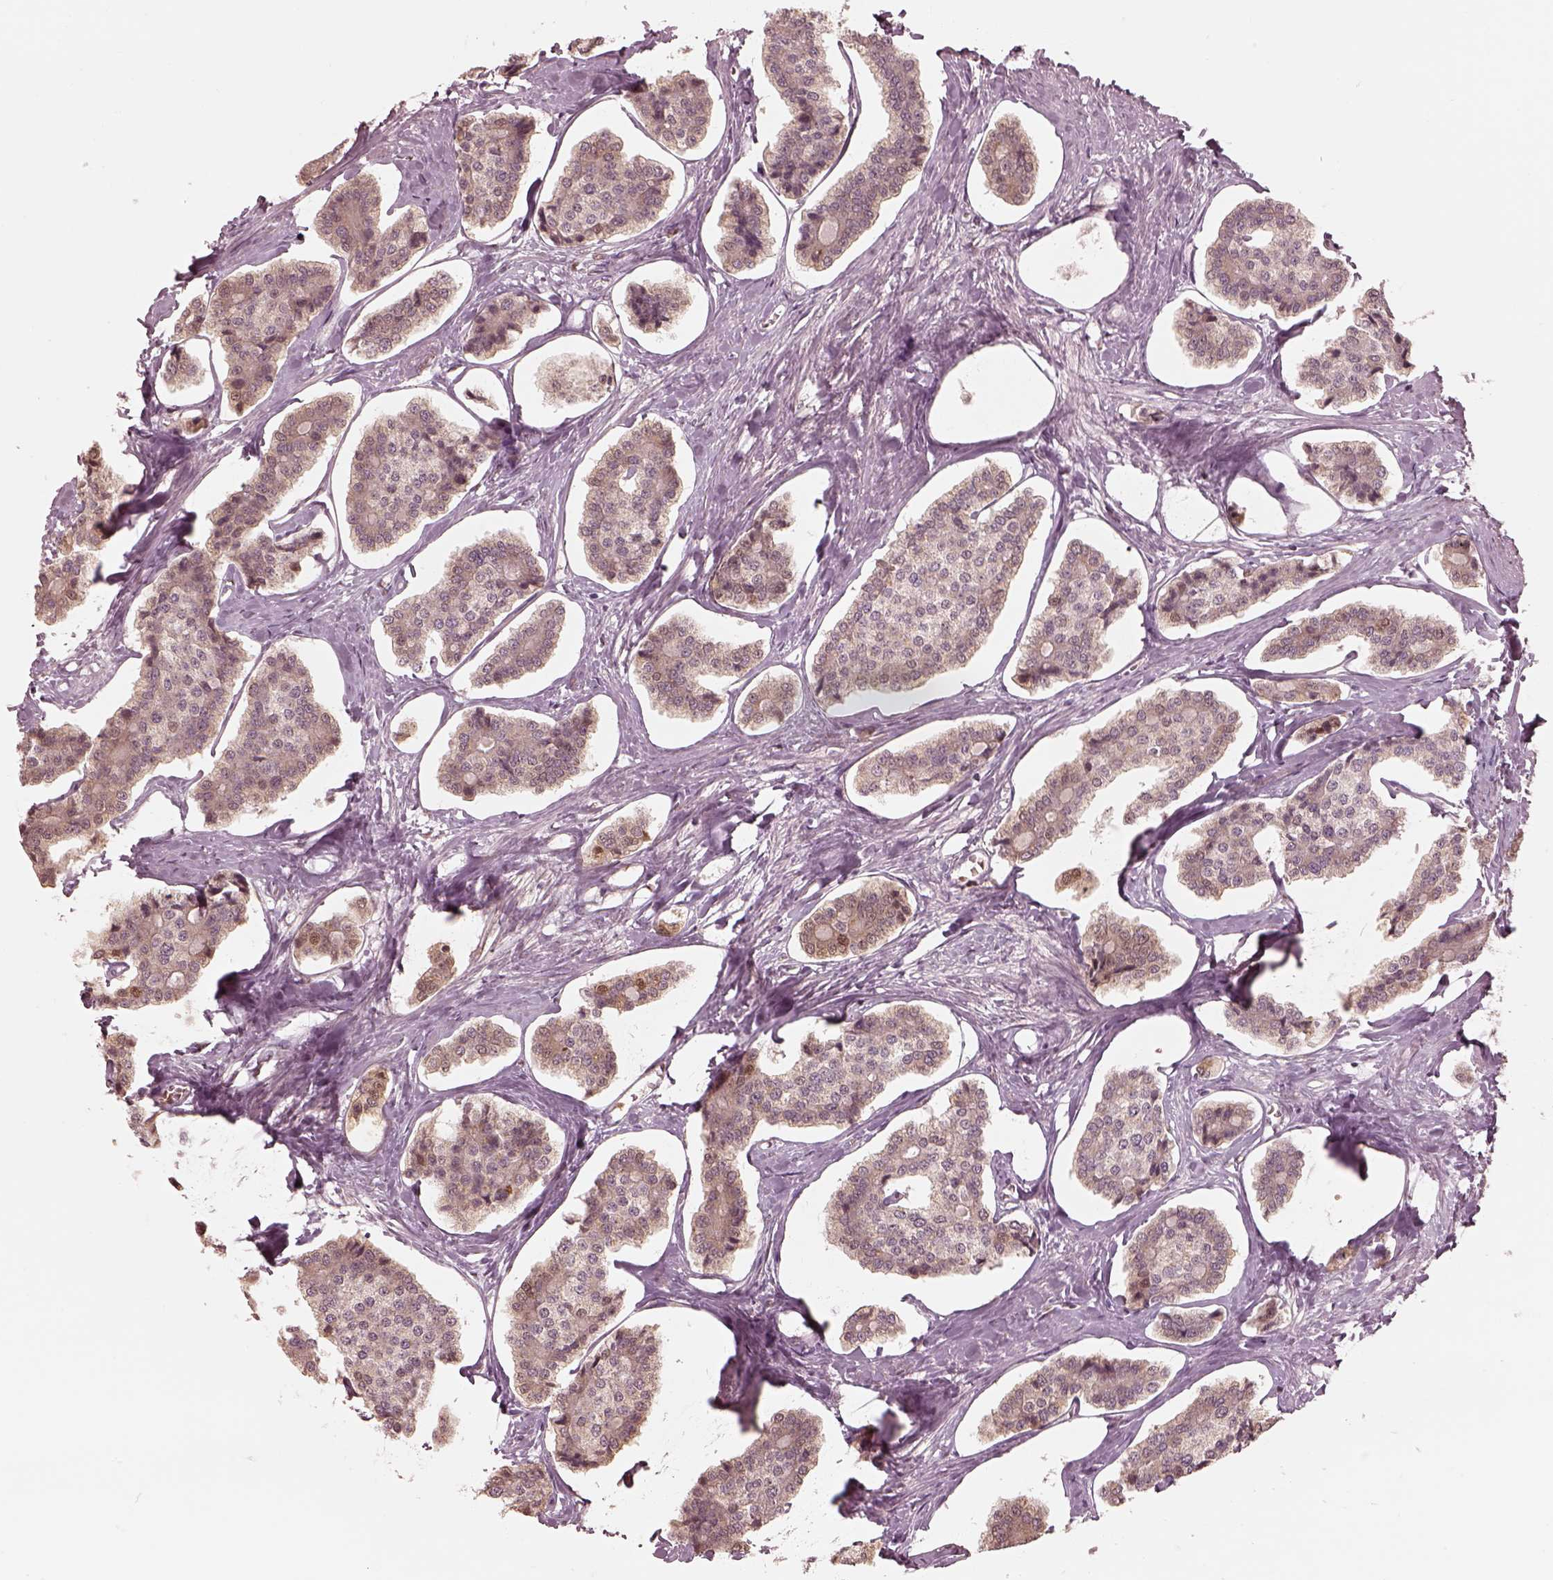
{"staining": {"intensity": "weak", "quantity": "<25%", "location": "cytoplasmic/membranous"}, "tissue": "carcinoid", "cell_type": "Tumor cells", "image_type": "cancer", "snomed": [{"axis": "morphology", "description": "Carcinoid, malignant, NOS"}, {"axis": "topography", "description": "Small intestine"}], "caption": "This is an immunohistochemistry image of human carcinoid (malignant). There is no positivity in tumor cells.", "gene": "IQCB1", "patient": {"sex": "female", "age": 65}}